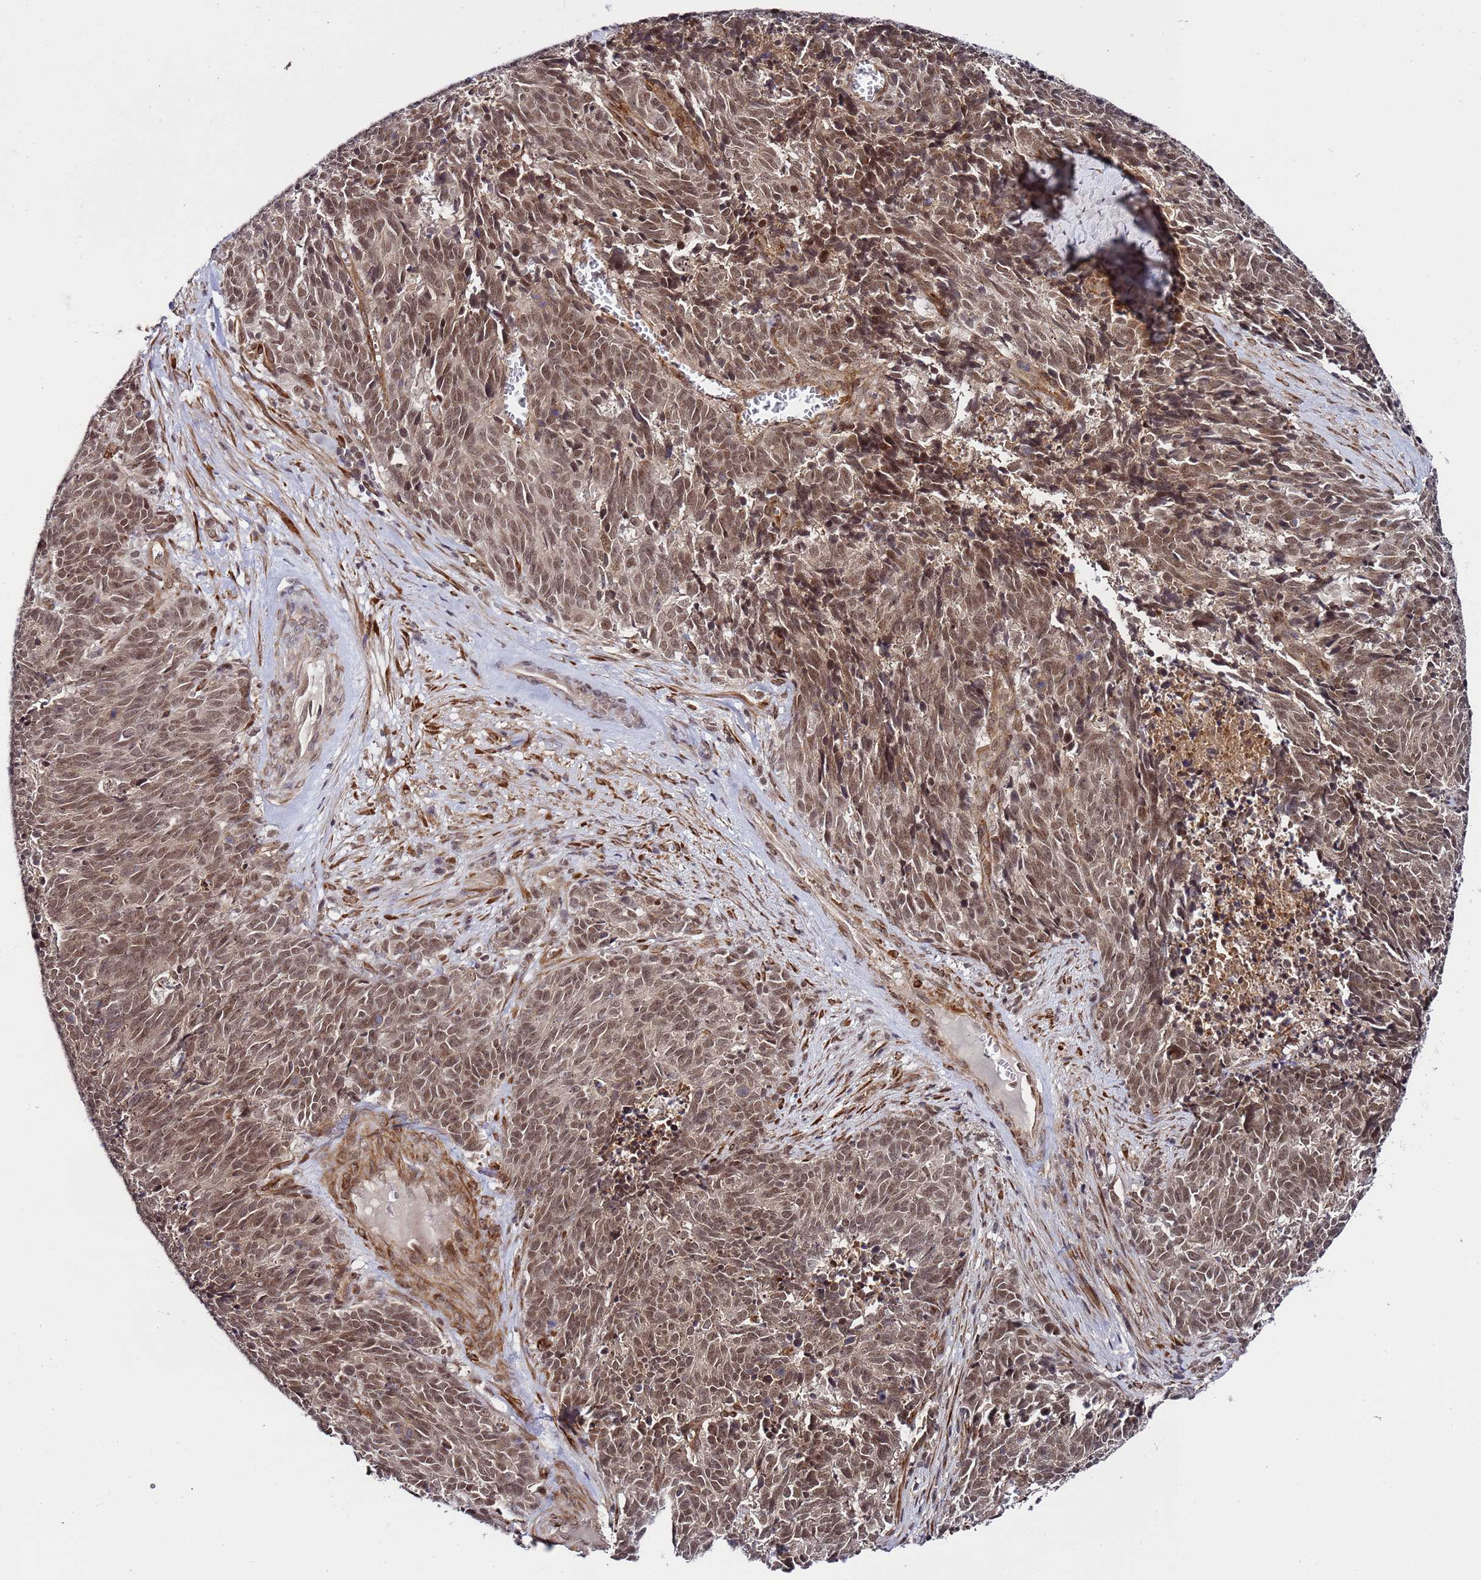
{"staining": {"intensity": "moderate", "quantity": ">75%", "location": "cytoplasmic/membranous,nuclear"}, "tissue": "cervical cancer", "cell_type": "Tumor cells", "image_type": "cancer", "snomed": [{"axis": "morphology", "description": "Squamous cell carcinoma, NOS"}, {"axis": "topography", "description": "Cervix"}], "caption": "Cervical cancer (squamous cell carcinoma) stained for a protein reveals moderate cytoplasmic/membranous and nuclear positivity in tumor cells.", "gene": "POLR2D", "patient": {"sex": "female", "age": 29}}